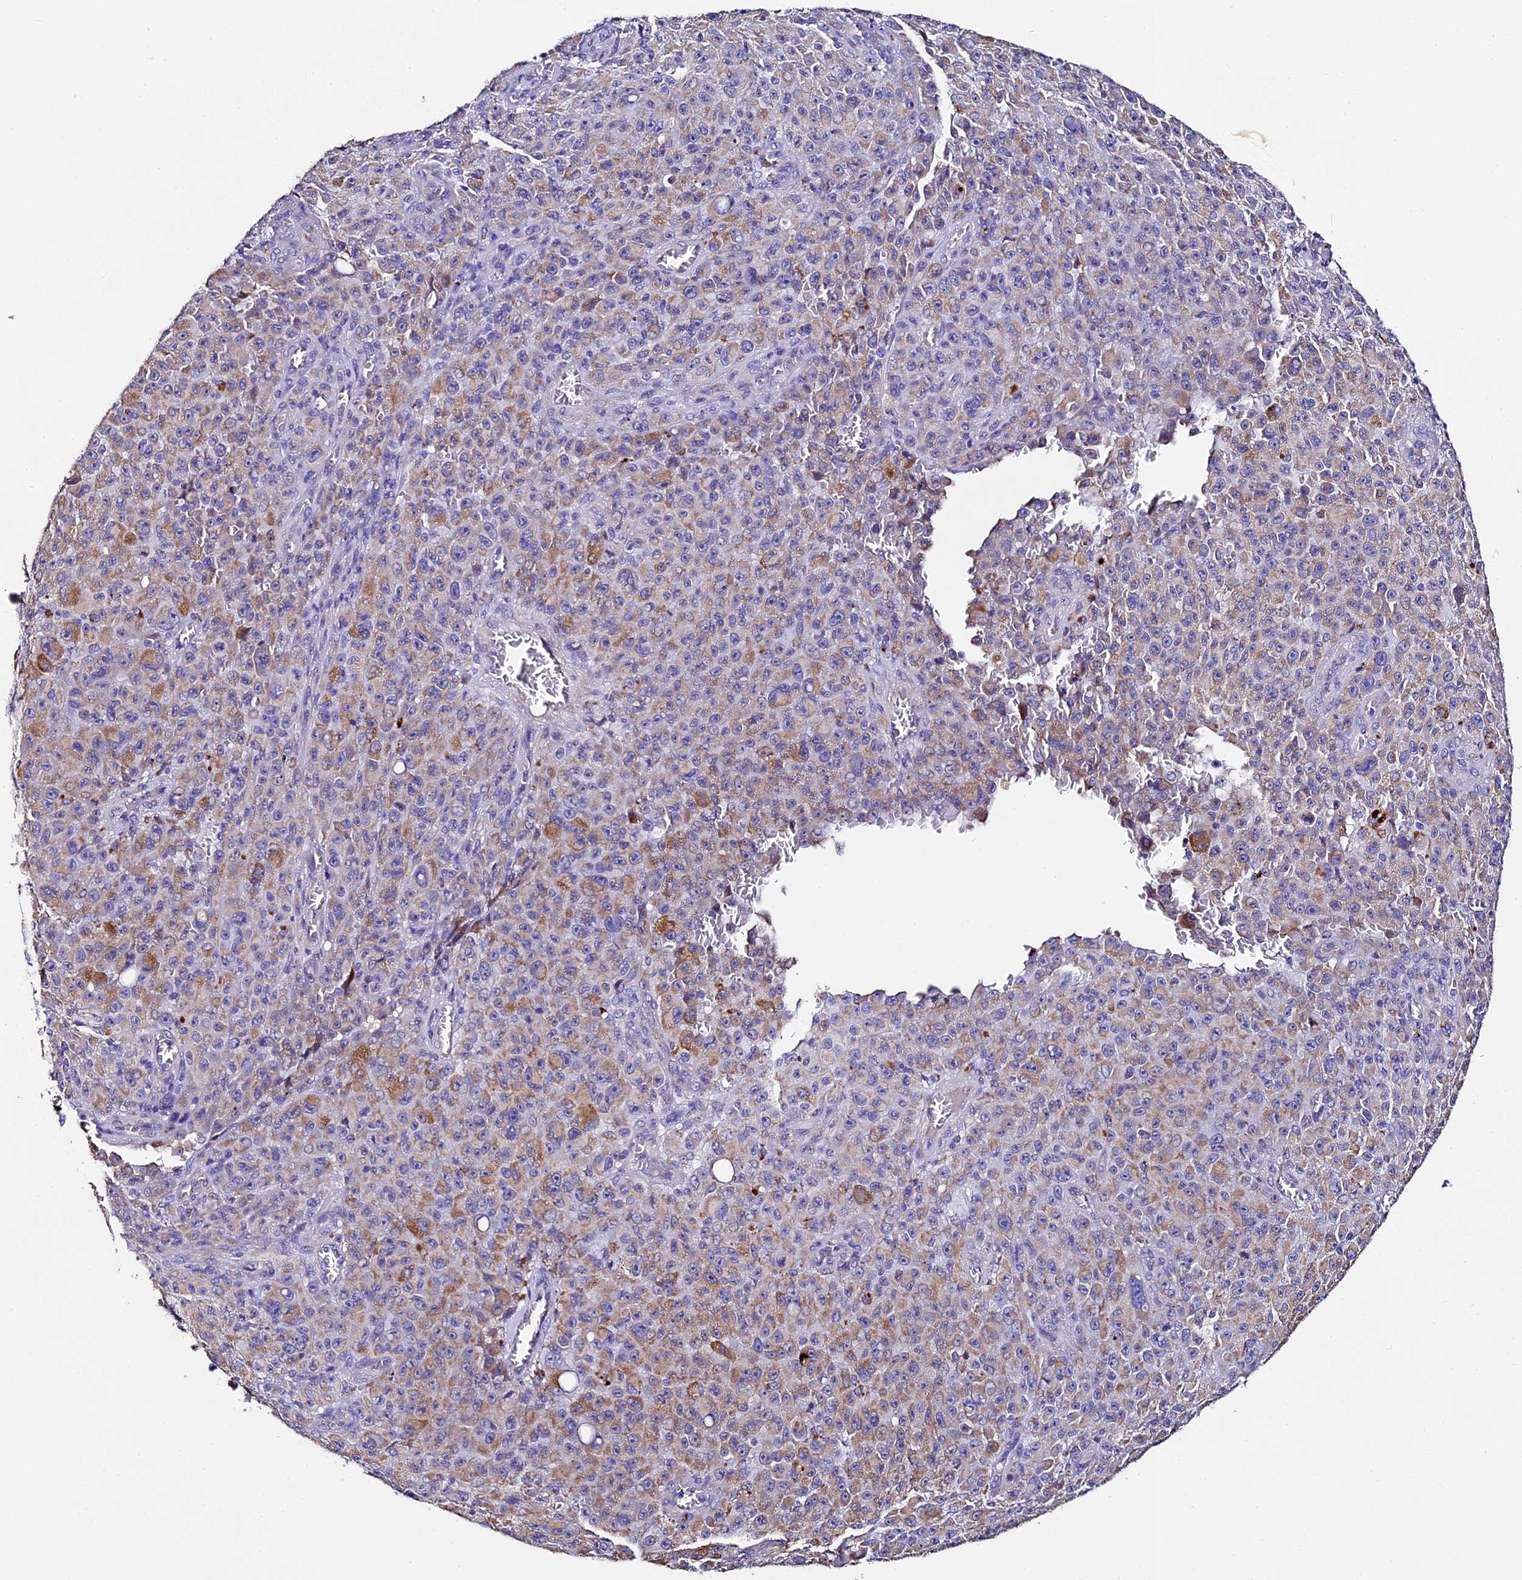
{"staining": {"intensity": "moderate", "quantity": "<25%", "location": "cytoplasmic/membranous"}, "tissue": "melanoma", "cell_type": "Tumor cells", "image_type": "cancer", "snomed": [{"axis": "morphology", "description": "Malignant melanoma, NOS"}, {"axis": "topography", "description": "Skin"}], "caption": "IHC histopathology image of human melanoma stained for a protein (brown), which reveals low levels of moderate cytoplasmic/membranous positivity in approximately <25% of tumor cells.", "gene": "FREM3", "patient": {"sex": "female", "age": 82}}